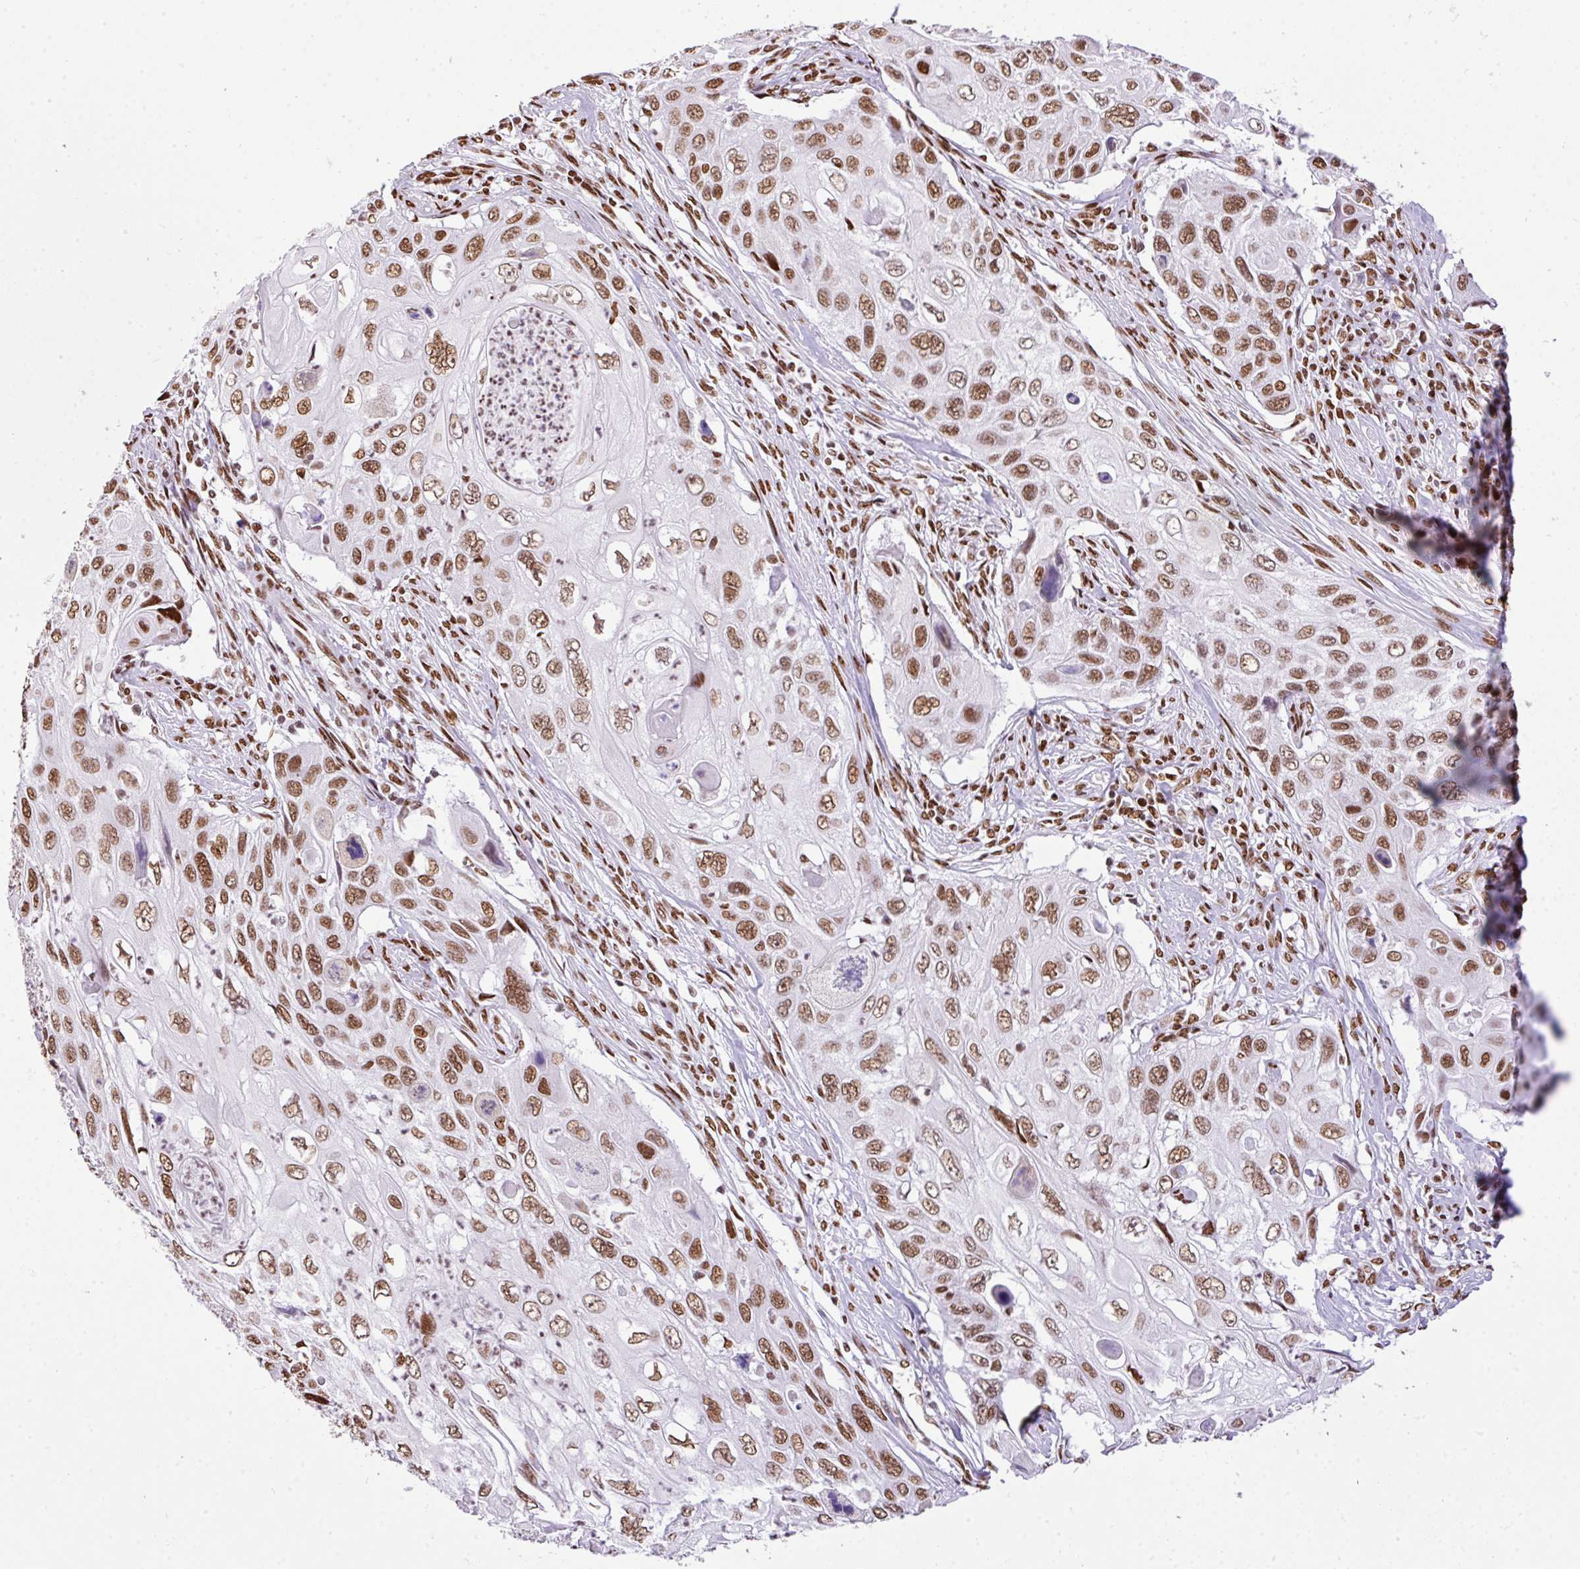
{"staining": {"intensity": "moderate", "quantity": ">75%", "location": "nuclear"}, "tissue": "cervical cancer", "cell_type": "Tumor cells", "image_type": "cancer", "snomed": [{"axis": "morphology", "description": "Squamous cell carcinoma, NOS"}, {"axis": "topography", "description": "Cervix"}], "caption": "Immunohistochemical staining of cervical squamous cell carcinoma demonstrates medium levels of moderate nuclear protein positivity in about >75% of tumor cells.", "gene": "RARG", "patient": {"sex": "female", "age": 70}}